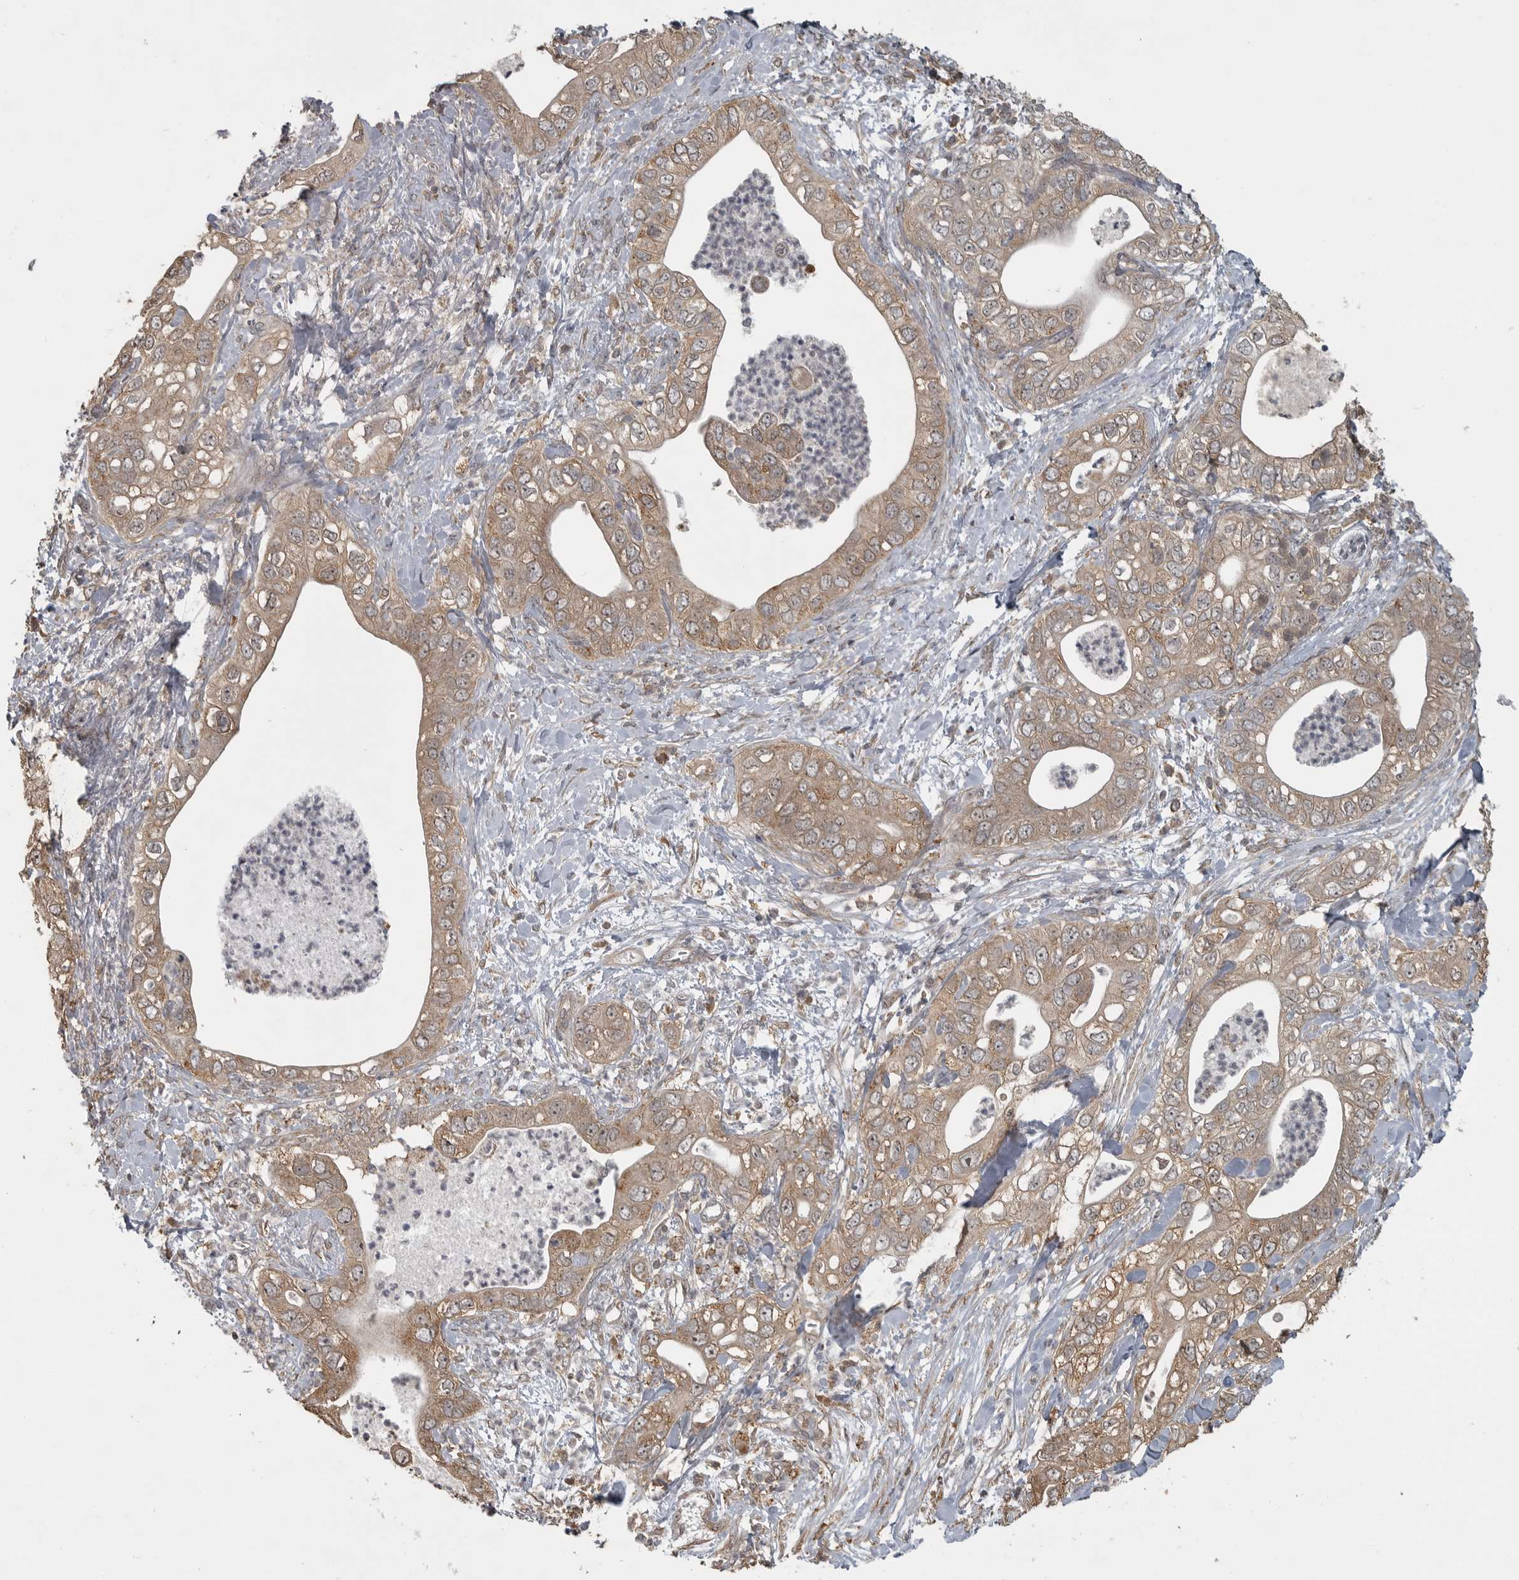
{"staining": {"intensity": "moderate", "quantity": ">75%", "location": "cytoplasmic/membranous"}, "tissue": "pancreatic cancer", "cell_type": "Tumor cells", "image_type": "cancer", "snomed": [{"axis": "morphology", "description": "Adenocarcinoma, NOS"}, {"axis": "topography", "description": "Pancreas"}], "caption": "Pancreatic cancer (adenocarcinoma) stained with a brown dye exhibits moderate cytoplasmic/membranous positive positivity in about >75% of tumor cells.", "gene": "LLGL1", "patient": {"sex": "female", "age": 78}}